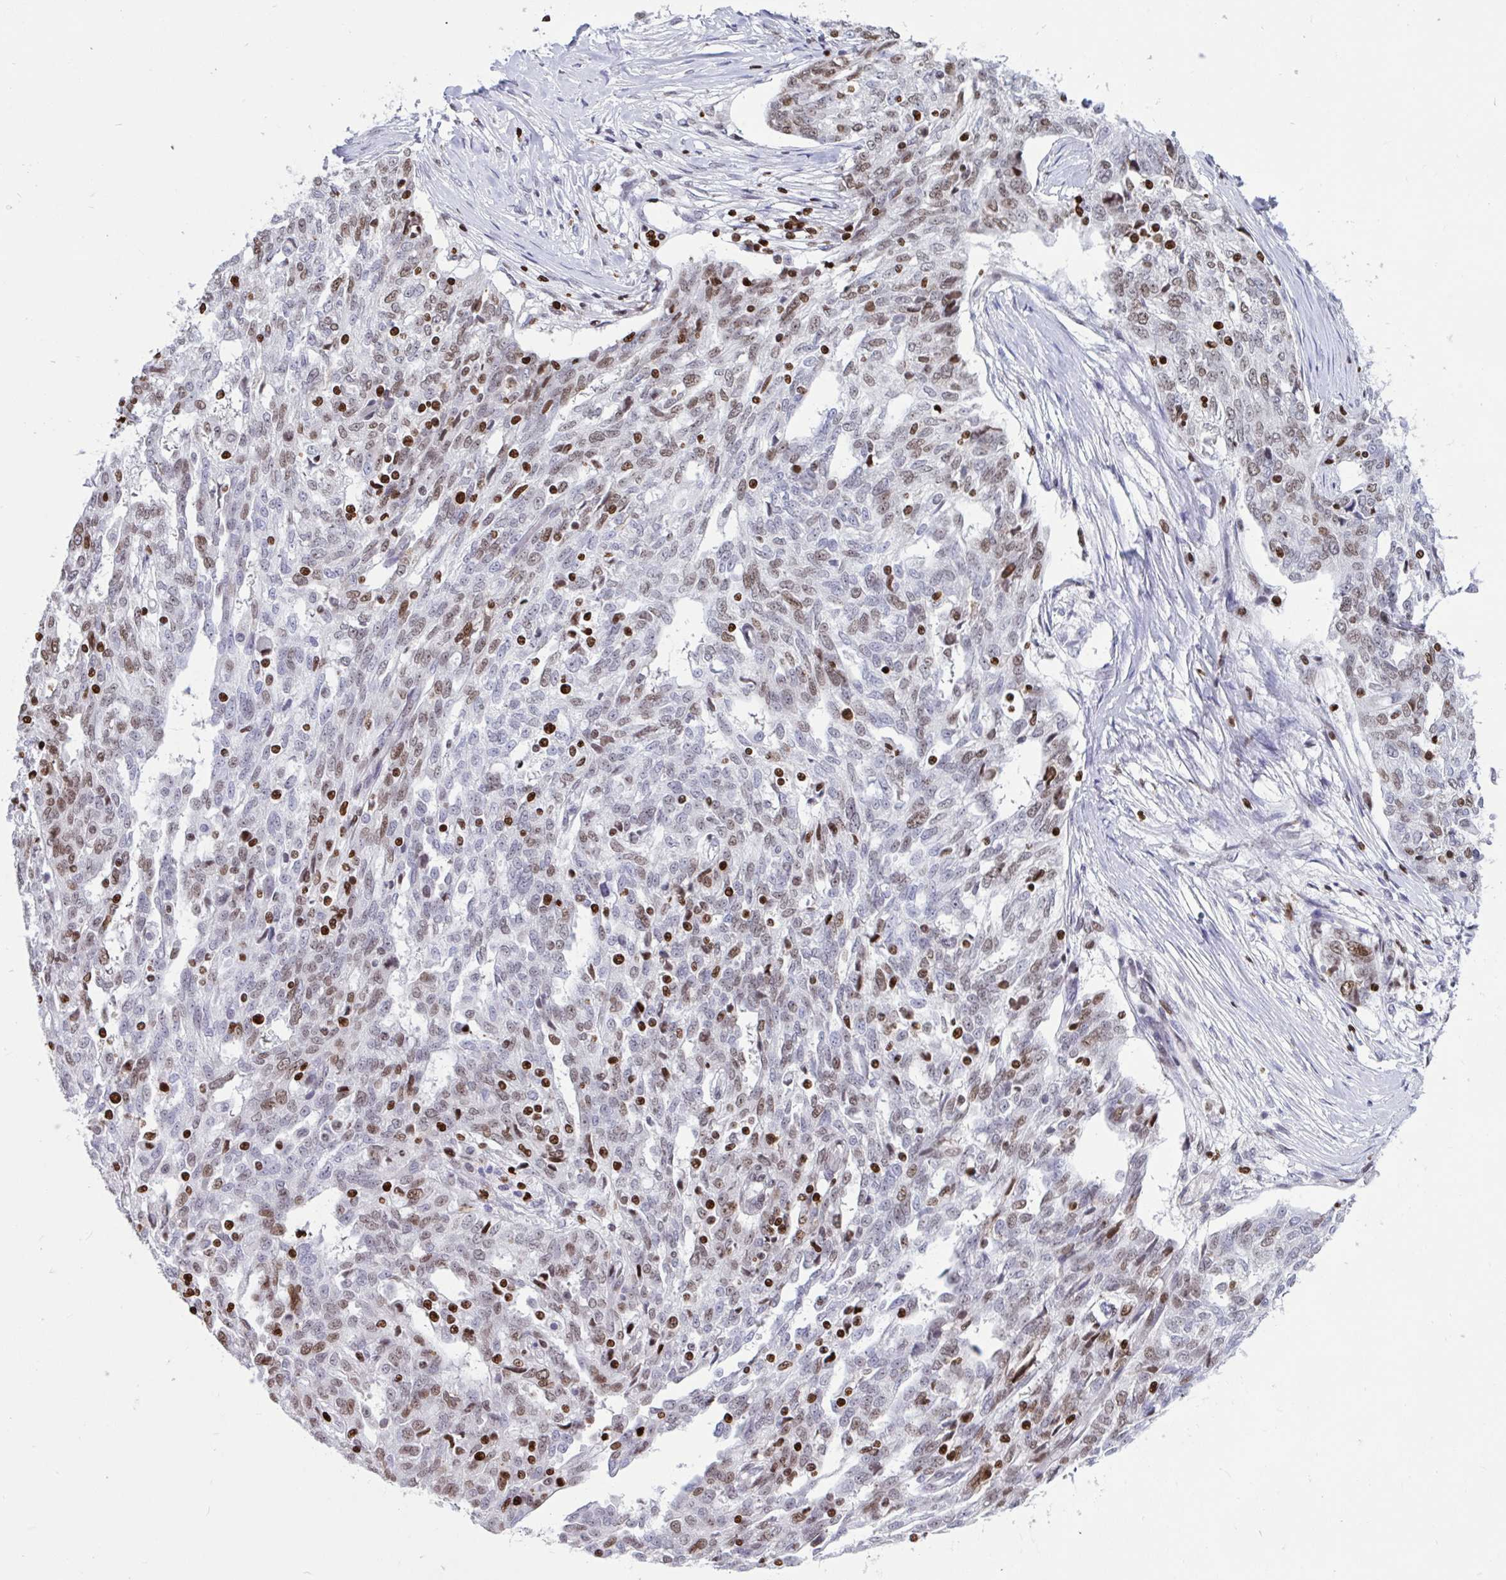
{"staining": {"intensity": "weak", "quantity": "25%-75%", "location": "nuclear"}, "tissue": "ovarian cancer", "cell_type": "Tumor cells", "image_type": "cancer", "snomed": [{"axis": "morphology", "description": "Cystadenocarcinoma, serous, NOS"}, {"axis": "topography", "description": "Ovary"}], "caption": "Ovarian serous cystadenocarcinoma stained for a protein (brown) demonstrates weak nuclear positive positivity in about 25%-75% of tumor cells.", "gene": "HMGB2", "patient": {"sex": "female", "age": 67}}